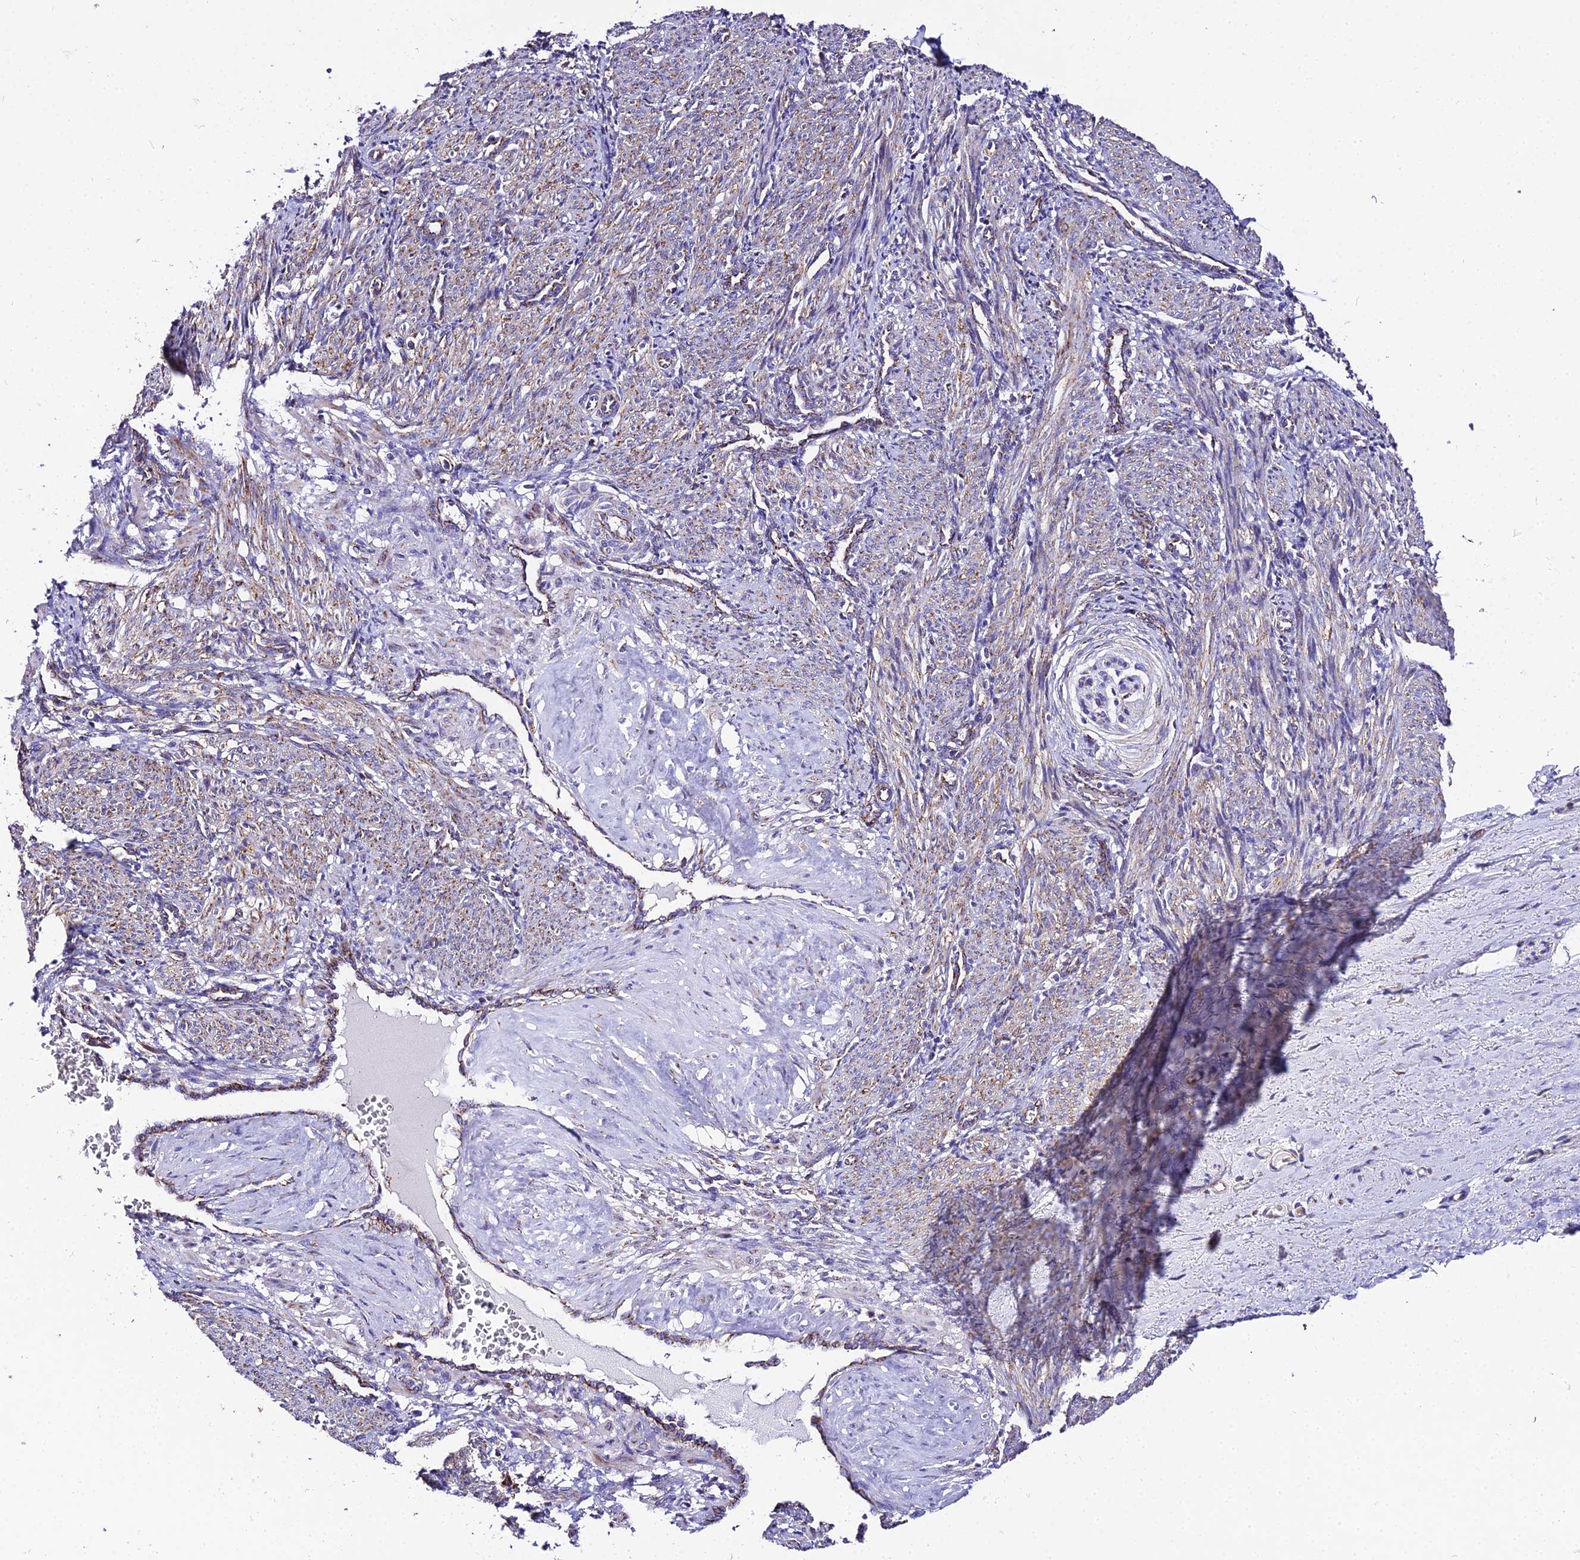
{"staining": {"intensity": "weak", "quantity": "25%-75%", "location": "cytoplasmic/membranous"}, "tissue": "smooth muscle", "cell_type": "Smooth muscle cells", "image_type": "normal", "snomed": [{"axis": "morphology", "description": "Normal tissue, NOS"}, {"axis": "topography", "description": "Endometrium"}], "caption": "Human smooth muscle stained for a protein (brown) displays weak cytoplasmic/membranous positive expression in about 25%-75% of smooth muscle cells.", "gene": "OCIAD1", "patient": {"sex": "female", "age": 33}}